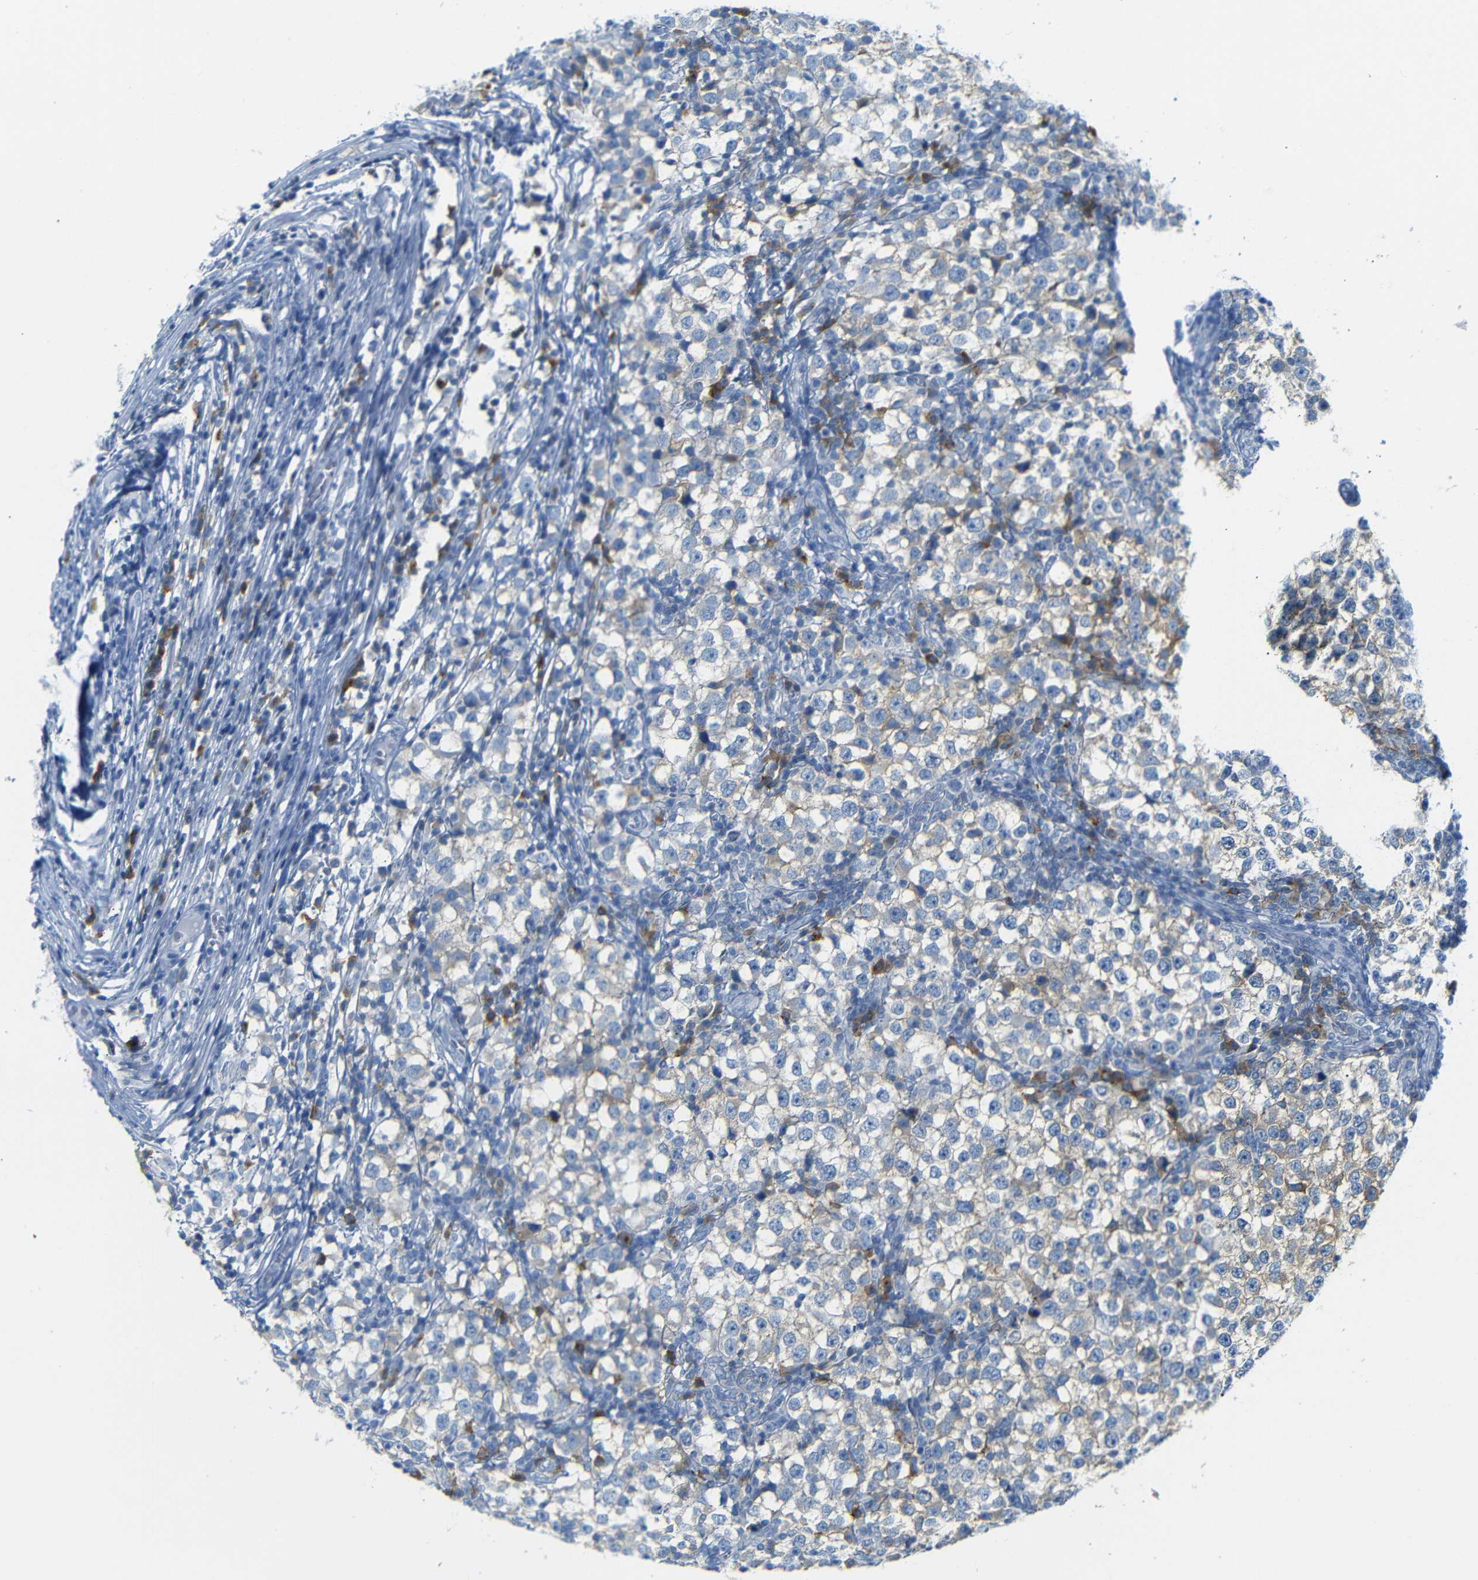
{"staining": {"intensity": "weak", "quantity": "<25%", "location": "cytoplasmic/membranous"}, "tissue": "testis cancer", "cell_type": "Tumor cells", "image_type": "cancer", "snomed": [{"axis": "morphology", "description": "Seminoma, NOS"}, {"axis": "topography", "description": "Testis"}], "caption": "Tumor cells show no significant protein positivity in testis seminoma.", "gene": "FCRL1", "patient": {"sex": "male", "age": 65}}